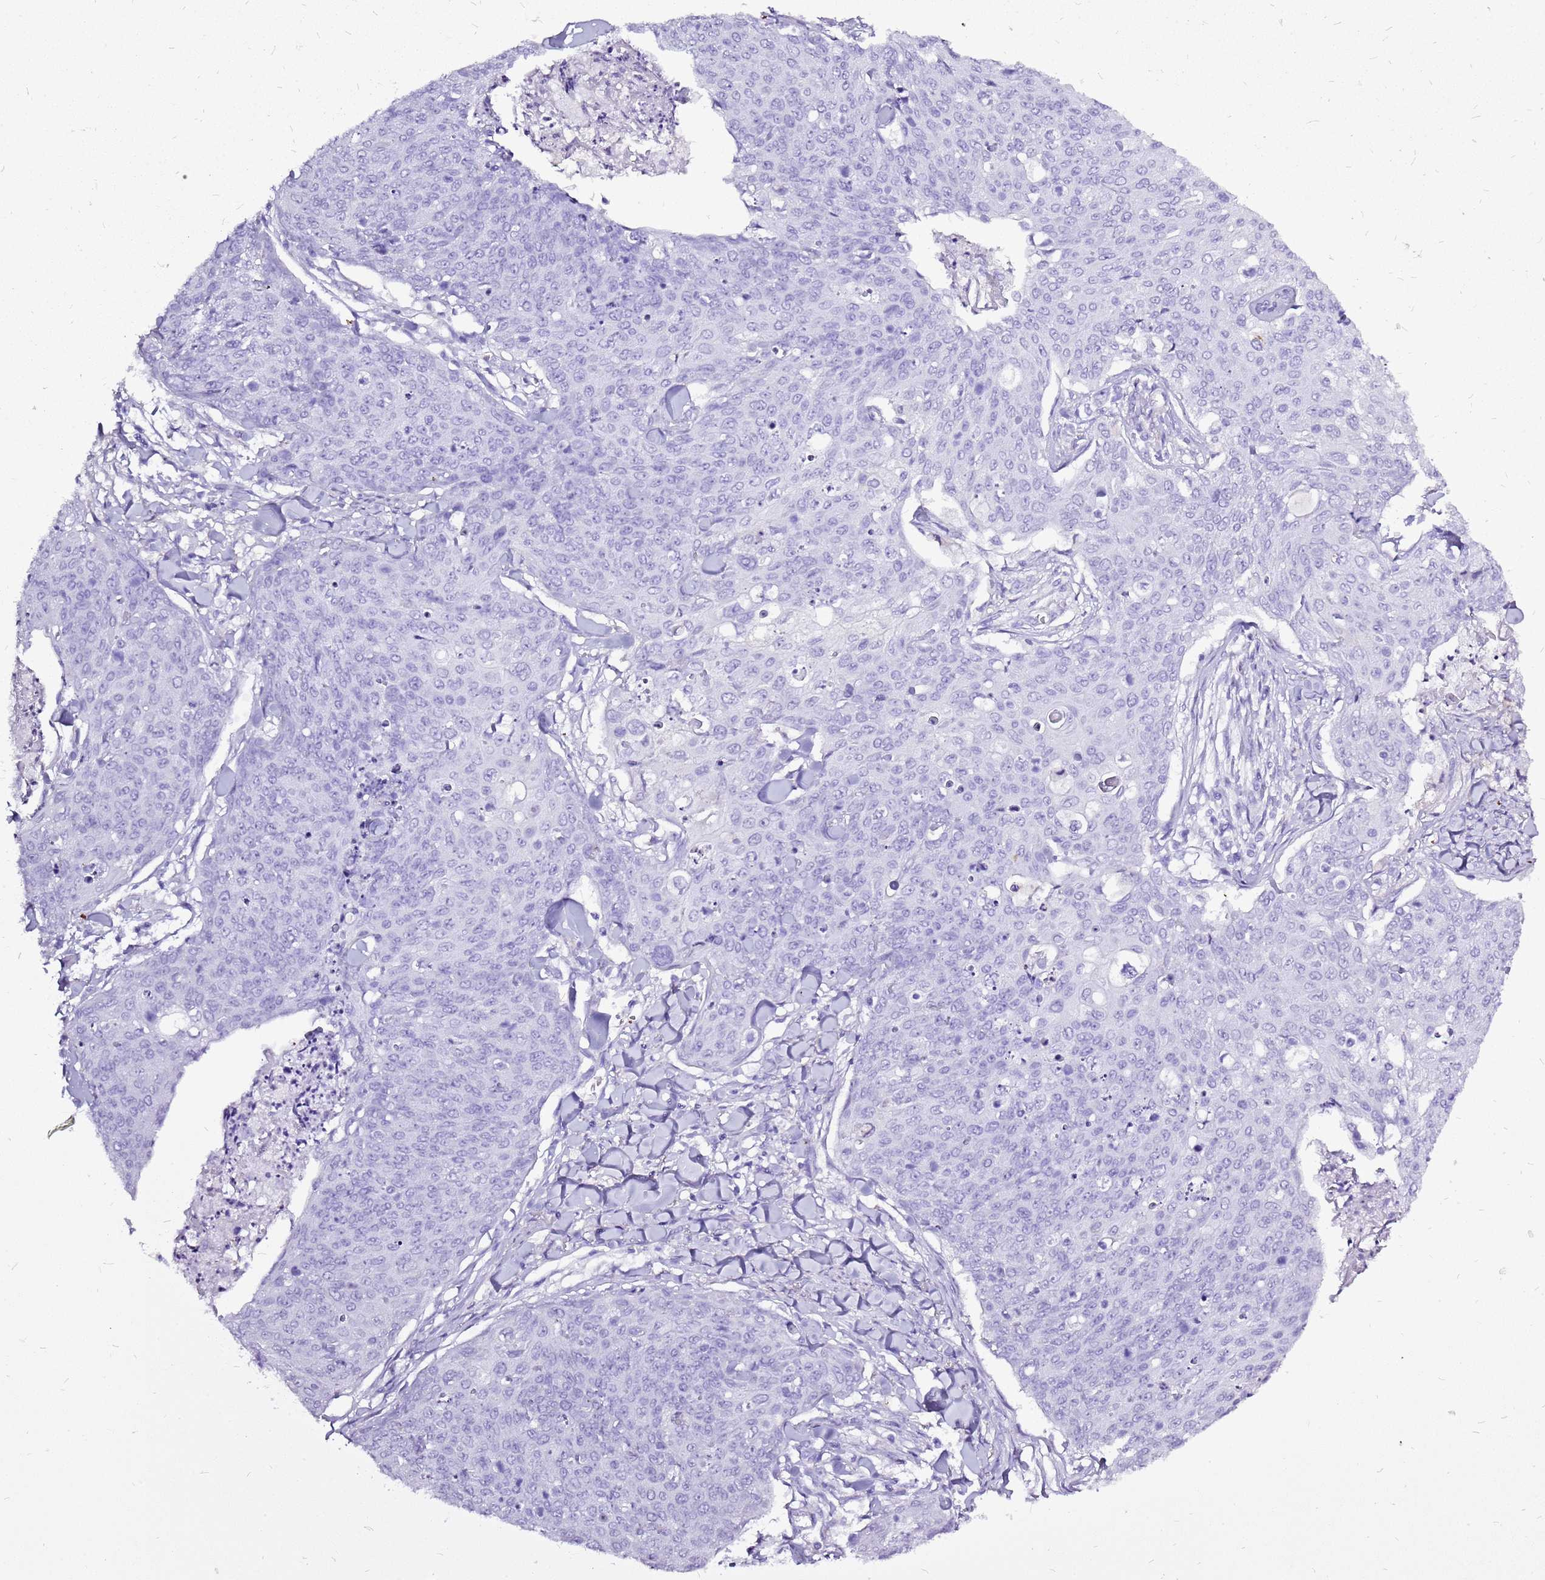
{"staining": {"intensity": "negative", "quantity": "none", "location": "none"}, "tissue": "skin cancer", "cell_type": "Tumor cells", "image_type": "cancer", "snomed": [{"axis": "morphology", "description": "Squamous cell carcinoma, NOS"}, {"axis": "topography", "description": "Skin"}, {"axis": "topography", "description": "Vulva"}], "caption": "Skin squamous cell carcinoma was stained to show a protein in brown. There is no significant staining in tumor cells.", "gene": "ACSS3", "patient": {"sex": "female", "age": 85}}